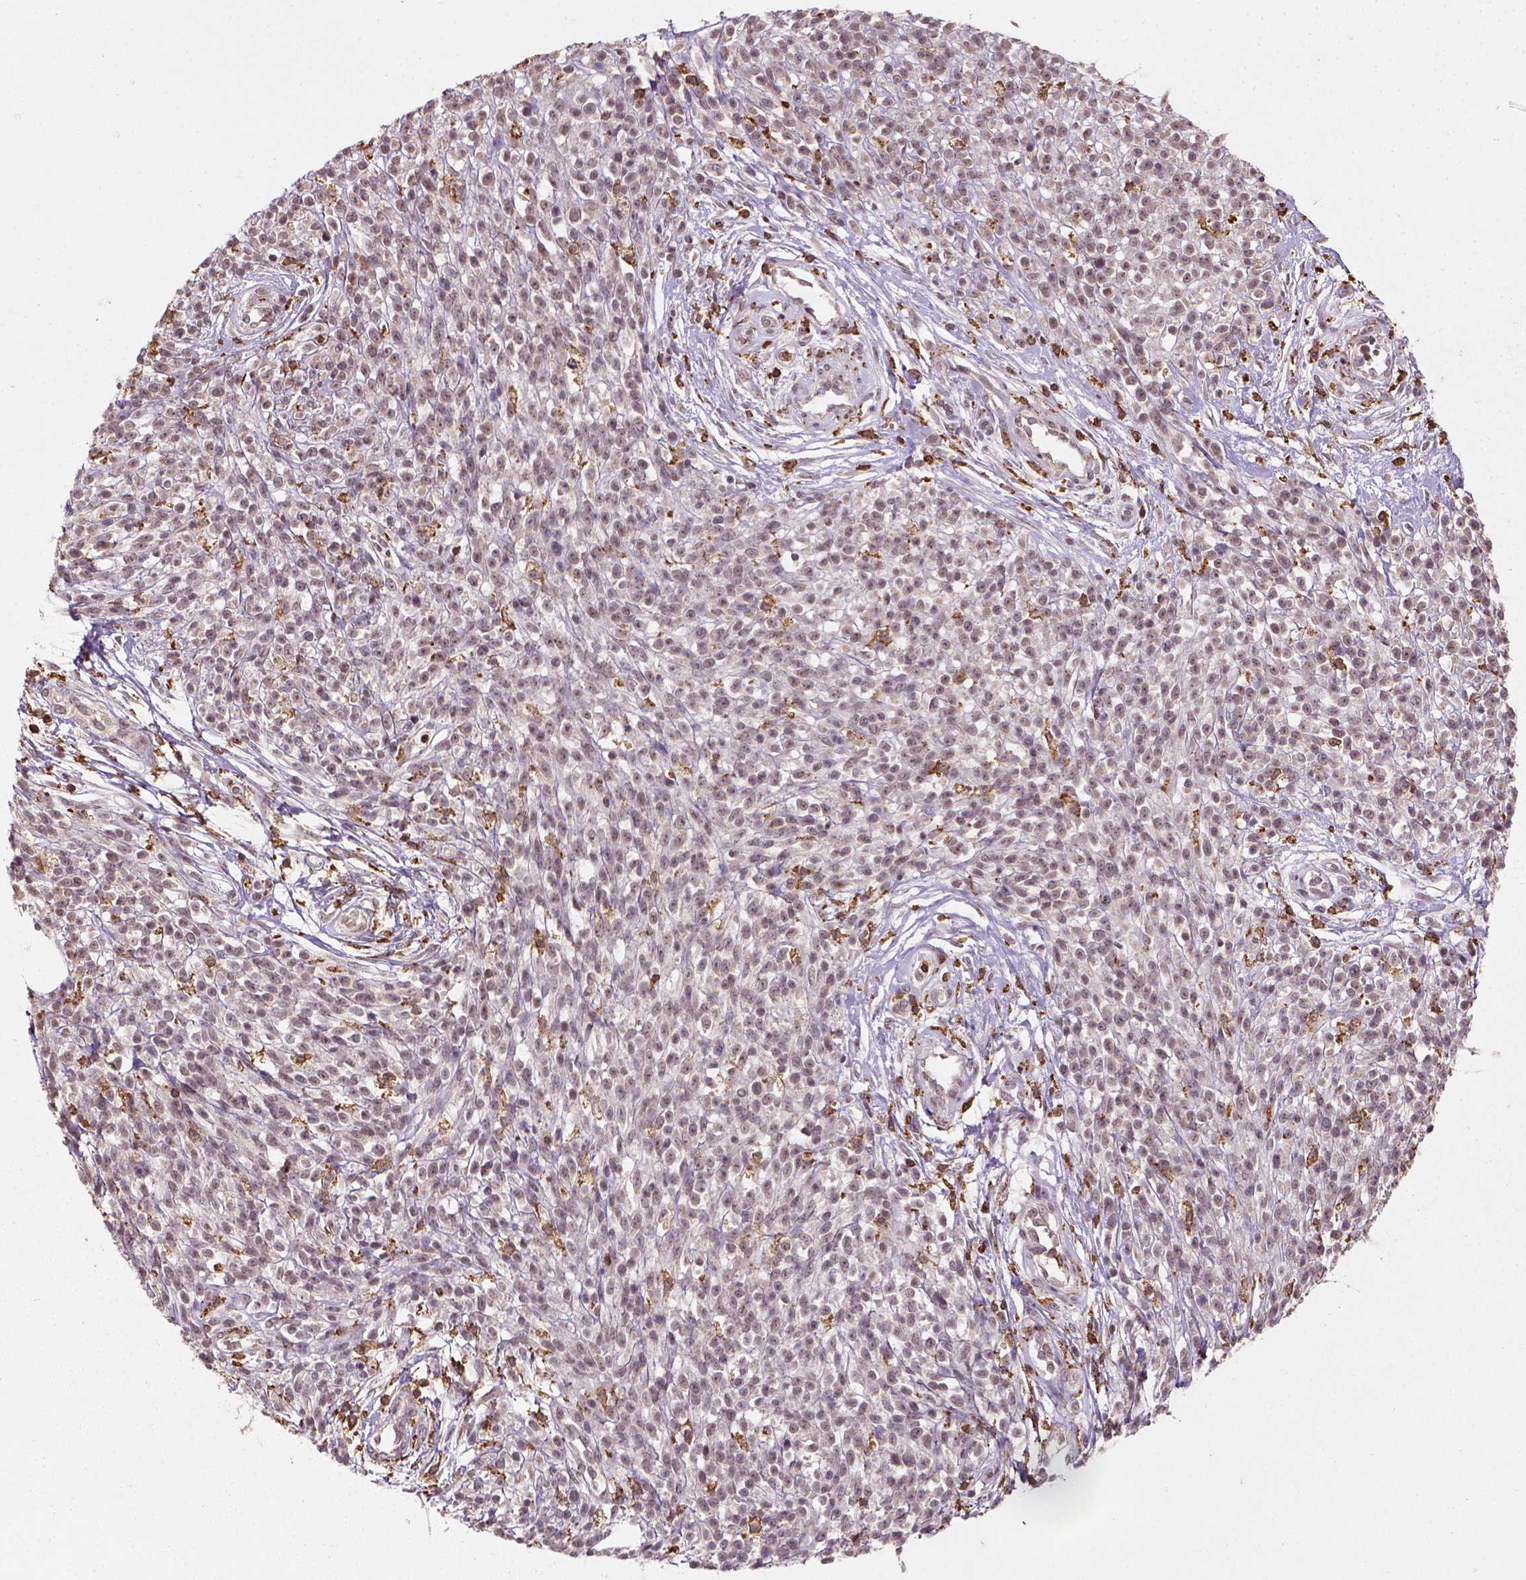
{"staining": {"intensity": "negative", "quantity": "none", "location": "none"}, "tissue": "melanoma", "cell_type": "Tumor cells", "image_type": "cancer", "snomed": [{"axis": "morphology", "description": "Malignant melanoma, NOS"}, {"axis": "topography", "description": "Skin"}, {"axis": "topography", "description": "Skin of trunk"}], "caption": "IHC of melanoma displays no expression in tumor cells. (Stains: DAB immunohistochemistry (IHC) with hematoxylin counter stain, Microscopy: brightfield microscopy at high magnification).", "gene": "CAMKK1", "patient": {"sex": "male", "age": 74}}